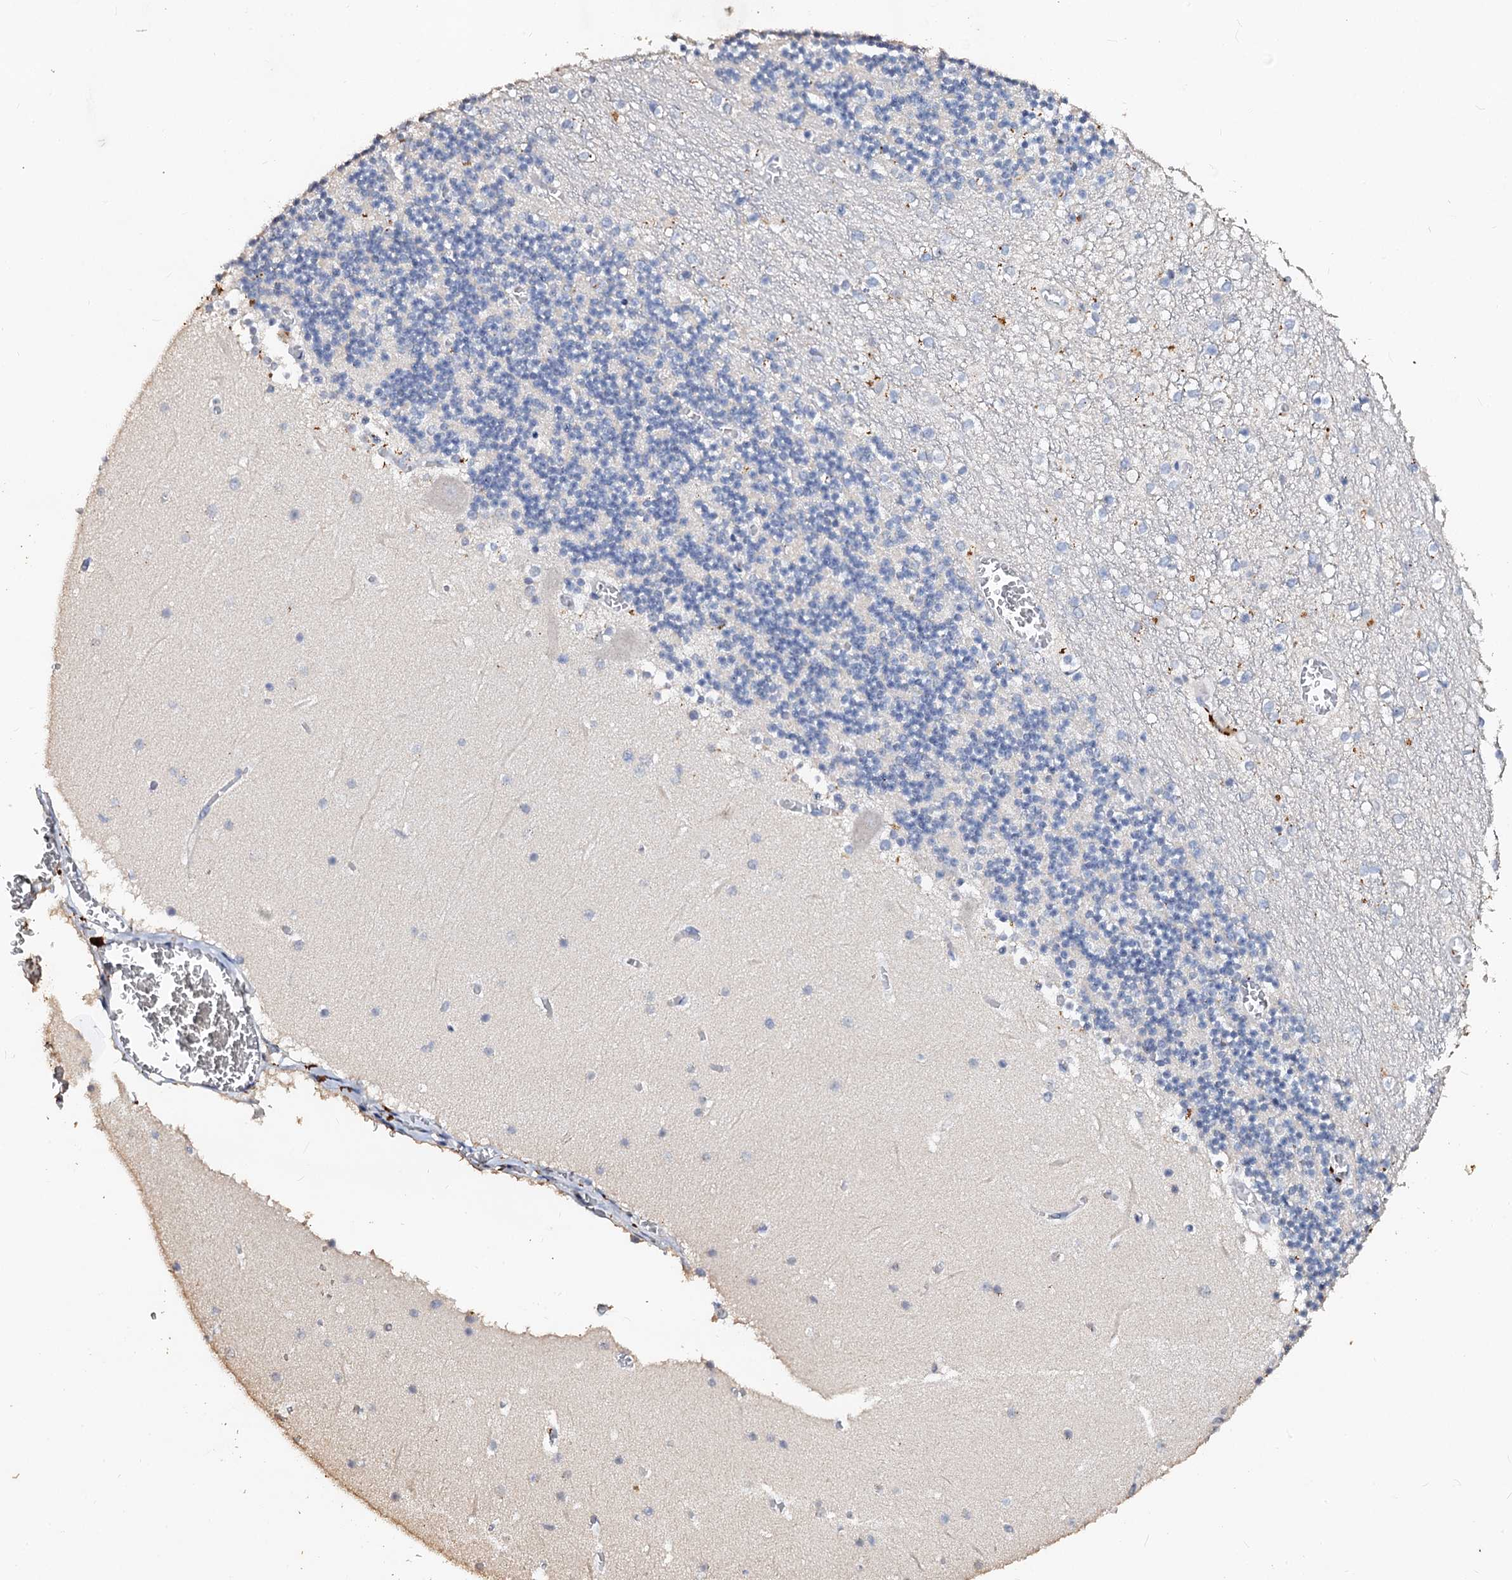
{"staining": {"intensity": "negative", "quantity": "none", "location": "none"}, "tissue": "cerebellum", "cell_type": "Cells in granular layer", "image_type": "normal", "snomed": [{"axis": "morphology", "description": "Normal tissue, NOS"}, {"axis": "topography", "description": "Cerebellum"}], "caption": "A high-resolution image shows IHC staining of benign cerebellum, which exhibits no significant staining in cells in granular layer.", "gene": "VPS36", "patient": {"sex": "female", "age": 28}}